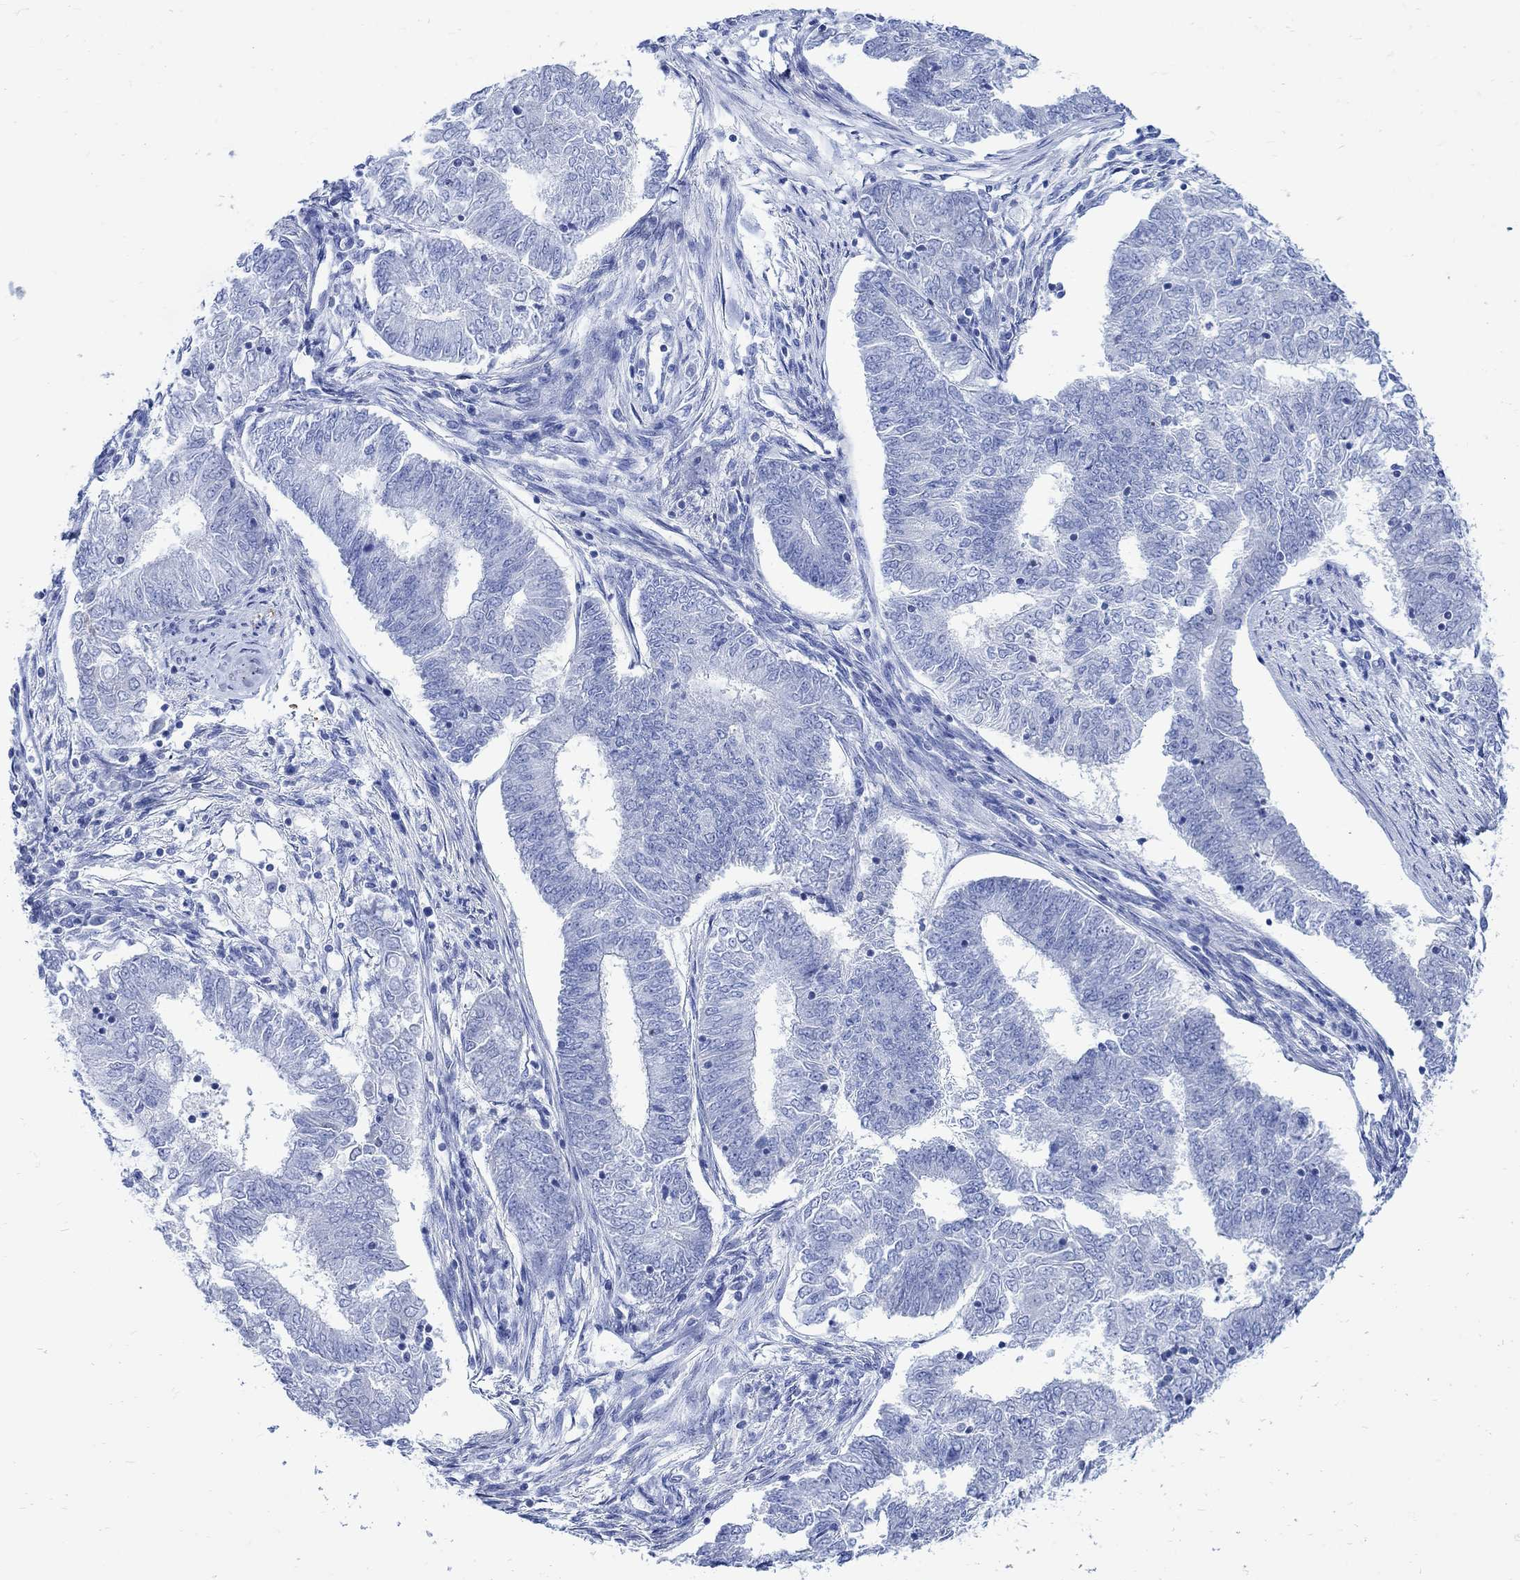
{"staining": {"intensity": "negative", "quantity": "none", "location": "none"}, "tissue": "endometrial cancer", "cell_type": "Tumor cells", "image_type": "cancer", "snomed": [{"axis": "morphology", "description": "Adenocarcinoma, NOS"}, {"axis": "topography", "description": "Endometrium"}], "caption": "Human endometrial cancer (adenocarcinoma) stained for a protein using immunohistochemistry (IHC) reveals no expression in tumor cells.", "gene": "CPLX2", "patient": {"sex": "female", "age": 62}}